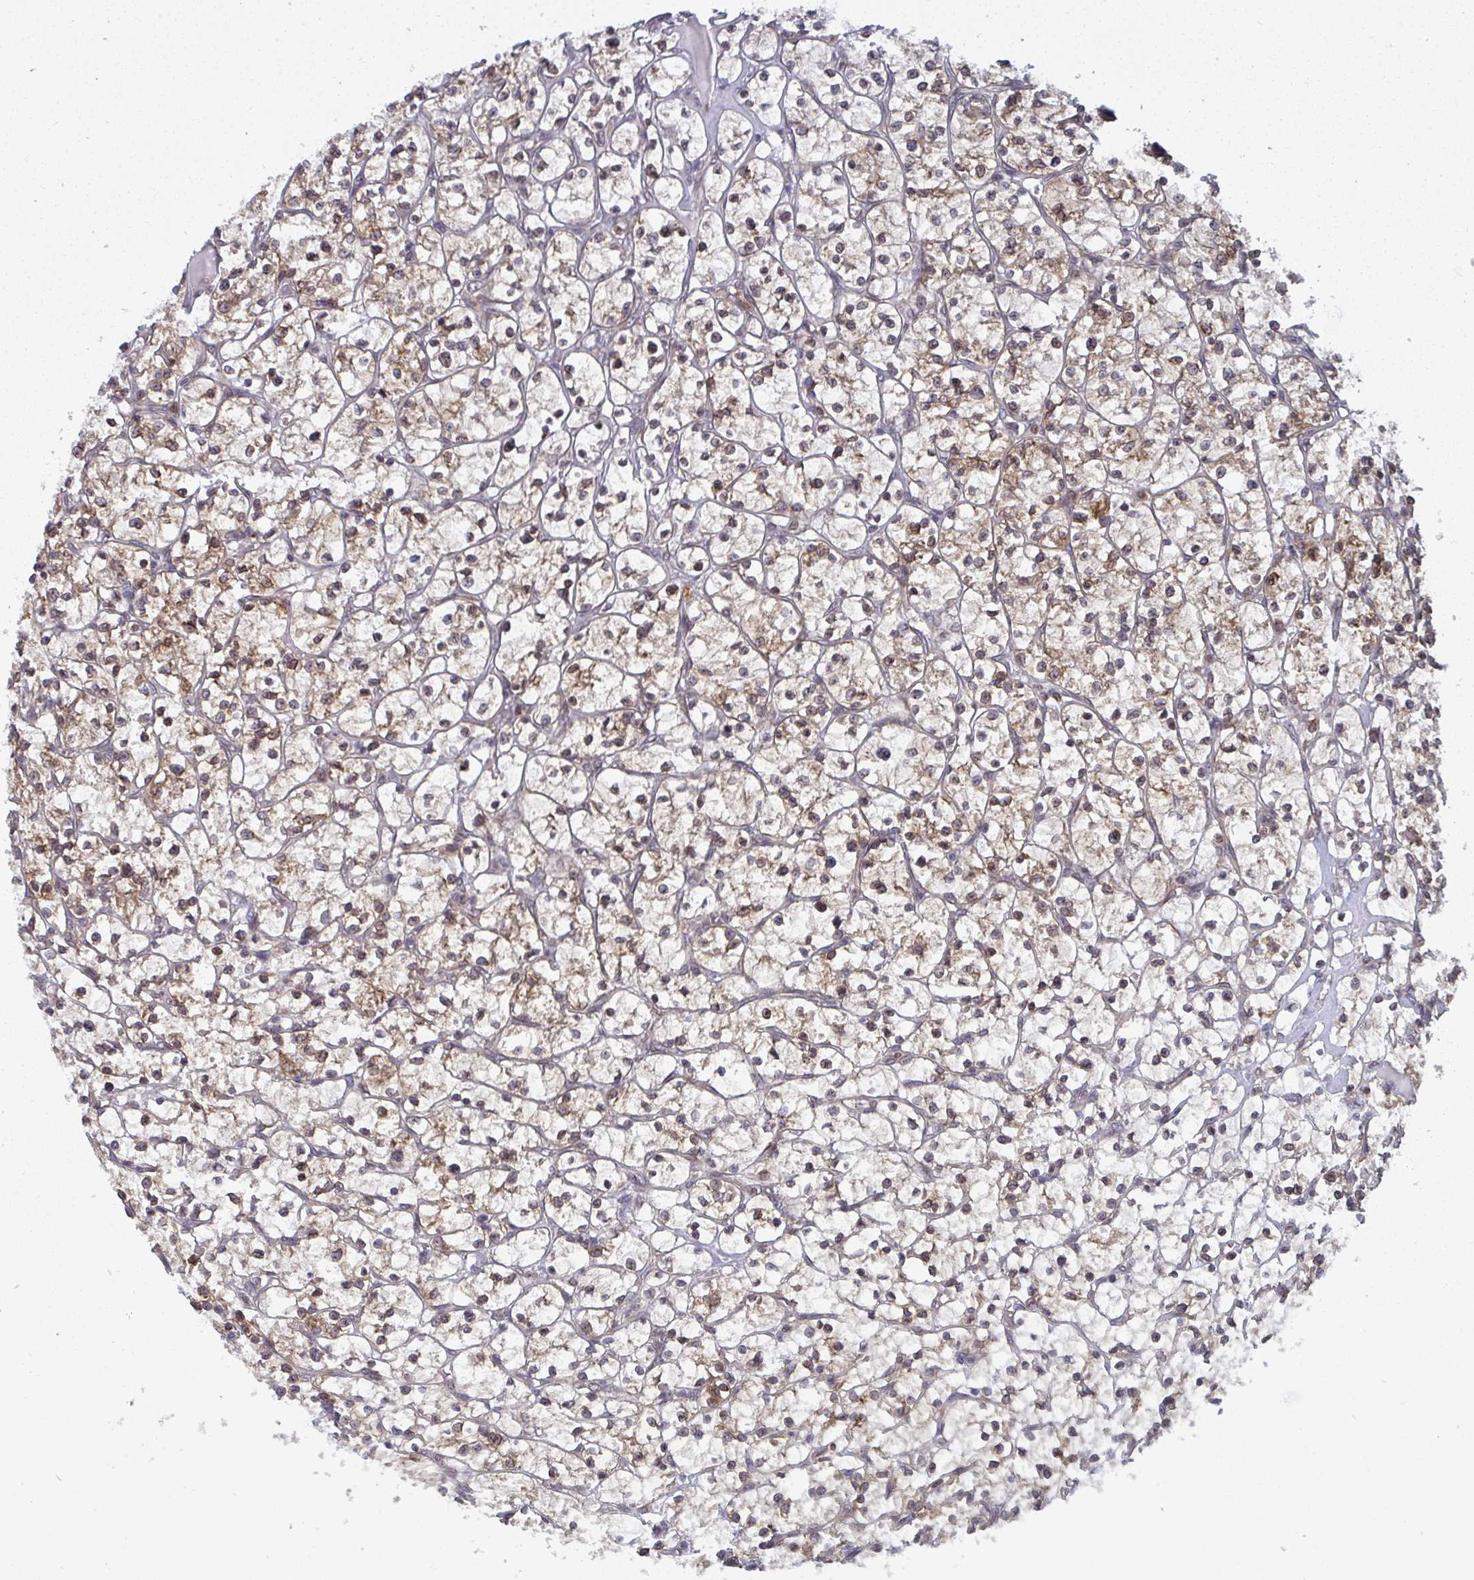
{"staining": {"intensity": "moderate", "quantity": "<25%", "location": "cytoplasmic/membranous"}, "tissue": "renal cancer", "cell_type": "Tumor cells", "image_type": "cancer", "snomed": [{"axis": "morphology", "description": "Adenocarcinoma, NOS"}, {"axis": "topography", "description": "Kidney"}], "caption": "Approximately <25% of tumor cells in human renal adenocarcinoma exhibit moderate cytoplasmic/membranous protein expression as visualized by brown immunohistochemical staining.", "gene": "LYSMD4", "patient": {"sex": "female", "age": 64}}